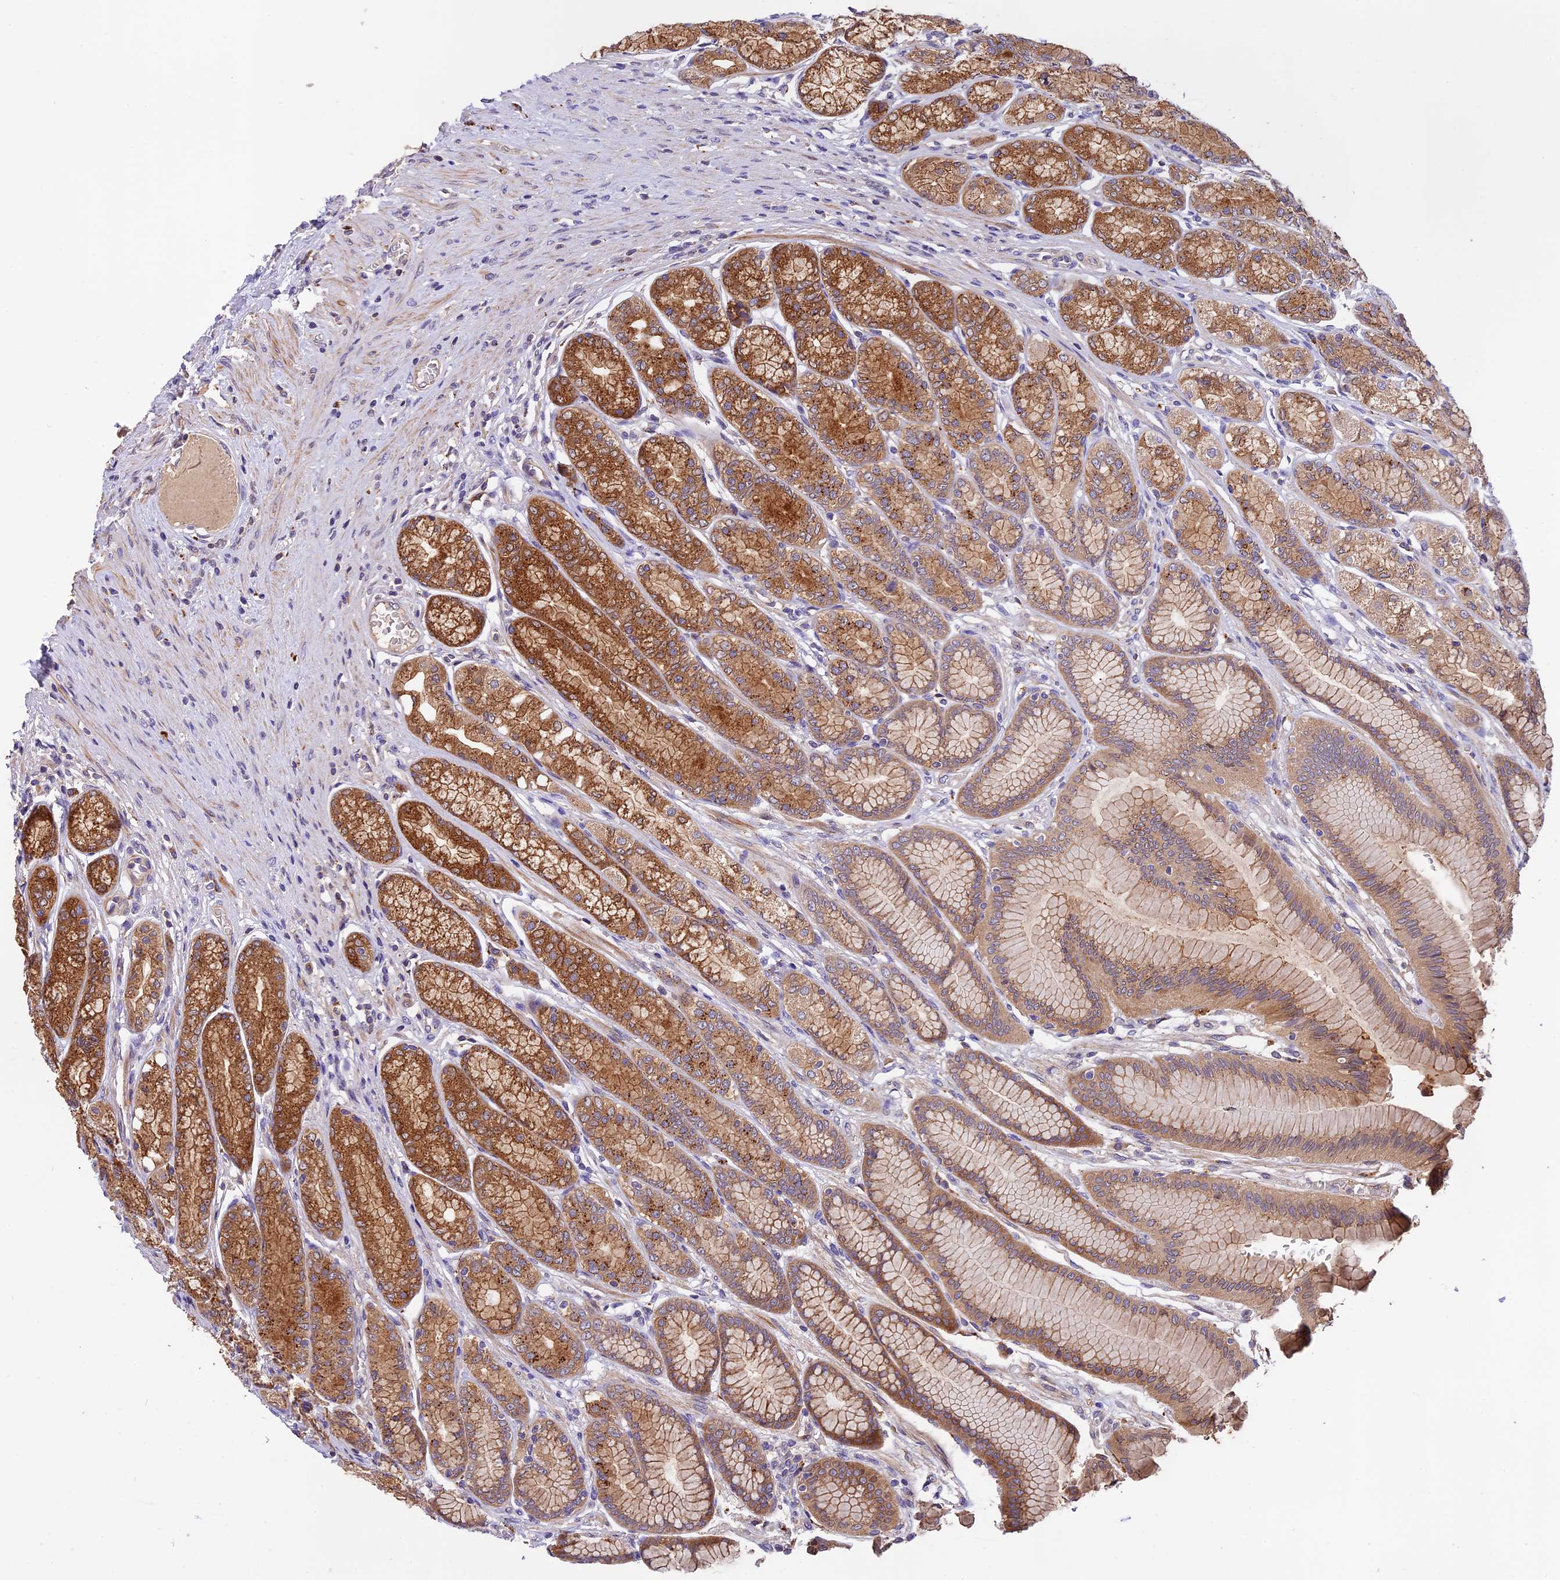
{"staining": {"intensity": "strong", "quantity": ">75%", "location": "cytoplasmic/membranous"}, "tissue": "stomach", "cell_type": "Glandular cells", "image_type": "normal", "snomed": [{"axis": "morphology", "description": "Normal tissue, NOS"}, {"axis": "morphology", "description": "Adenocarcinoma, NOS"}, {"axis": "morphology", "description": "Adenocarcinoma, High grade"}, {"axis": "topography", "description": "Stomach, upper"}, {"axis": "topography", "description": "Stomach"}], "caption": "Protein positivity by IHC reveals strong cytoplasmic/membranous staining in approximately >75% of glandular cells in benign stomach. The protein is shown in brown color, while the nuclei are stained blue.", "gene": "COPE", "patient": {"sex": "female", "age": 65}}